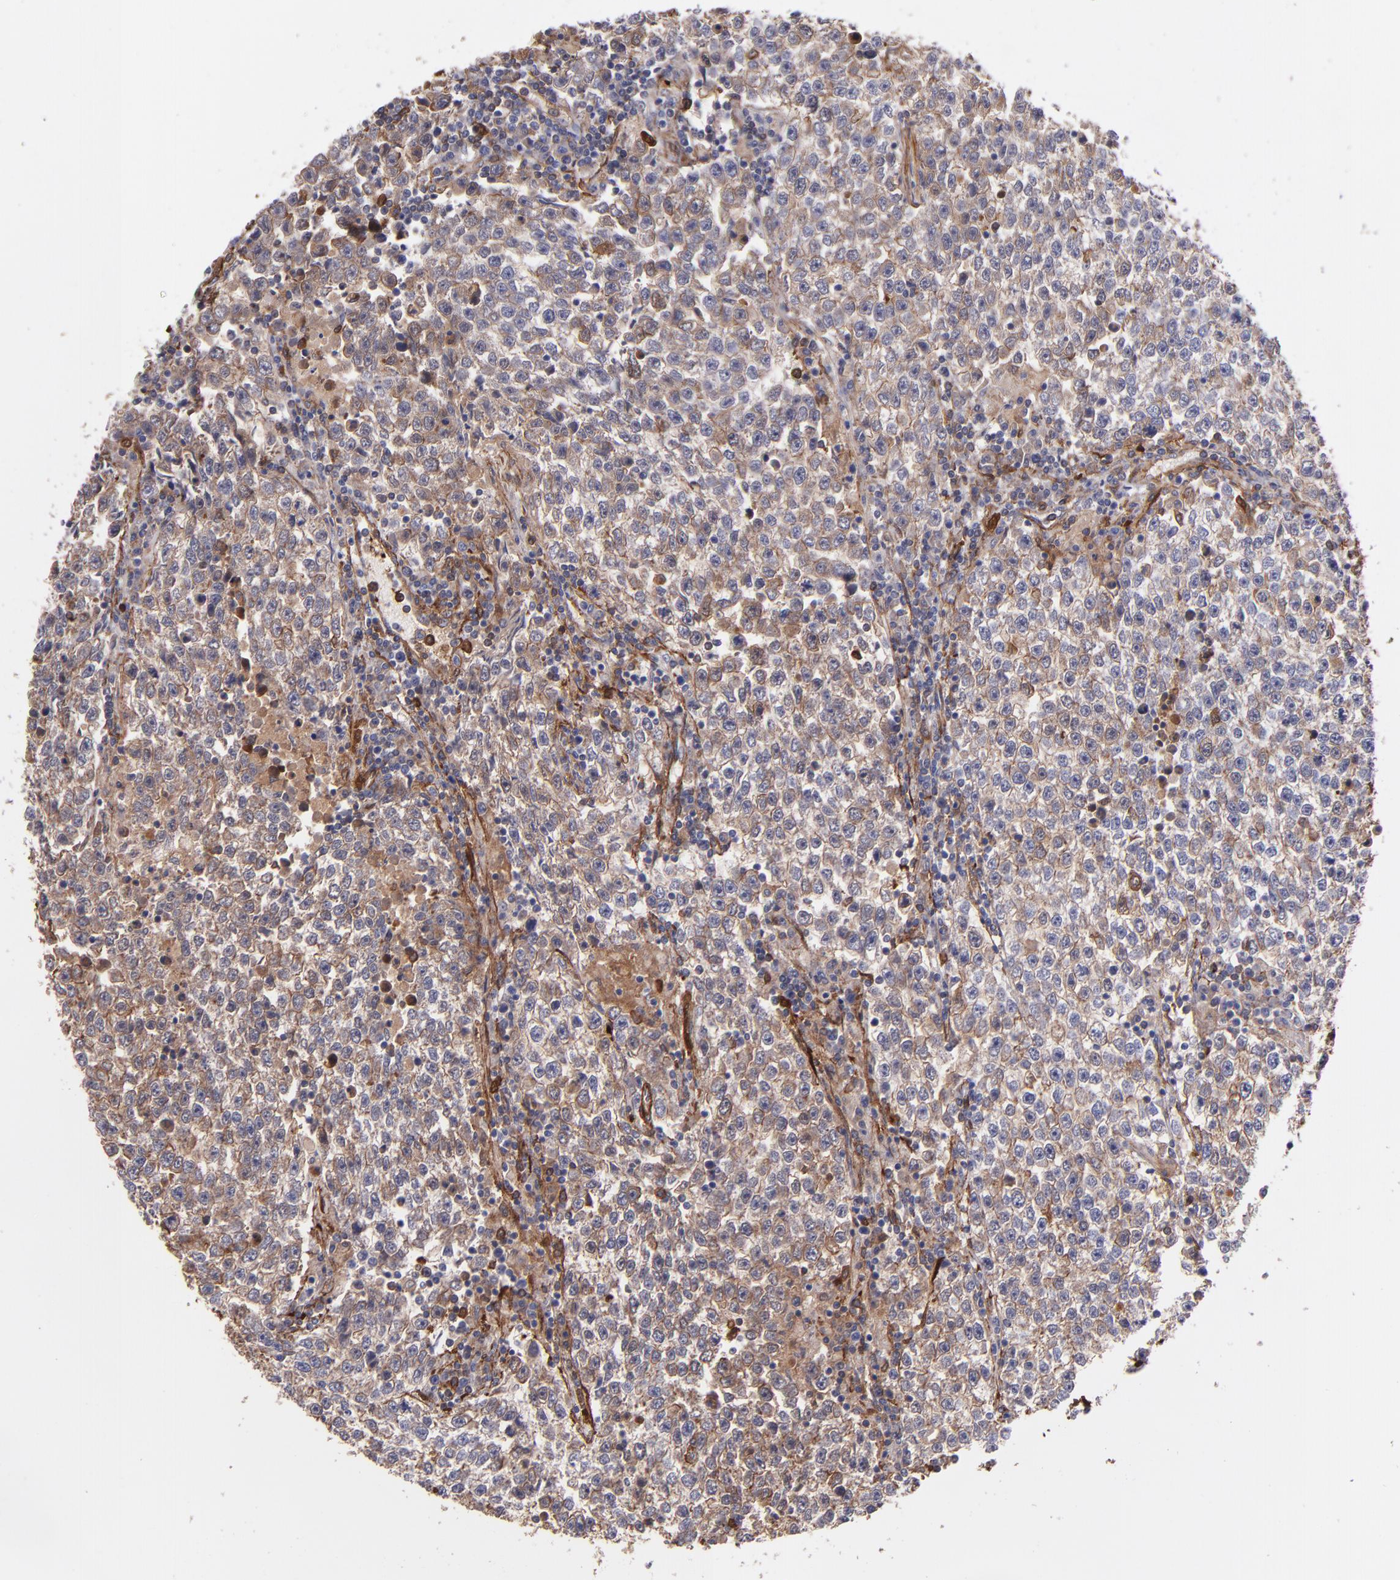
{"staining": {"intensity": "moderate", "quantity": ">75%", "location": "cytoplasmic/membranous"}, "tissue": "testis cancer", "cell_type": "Tumor cells", "image_type": "cancer", "snomed": [{"axis": "morphology", "description": "Seminoma, NOS"}, {"axis": "topography", "description": "Testis"}], "caption": "This is a micrograph of immunohistochemistry (IHC) staining of testis seminoma, which shows moderate staining in the cytoplasmic/membranous of tumor cells.", "gene": "VCL", "patient": {"sex": "male", "age": 36}}